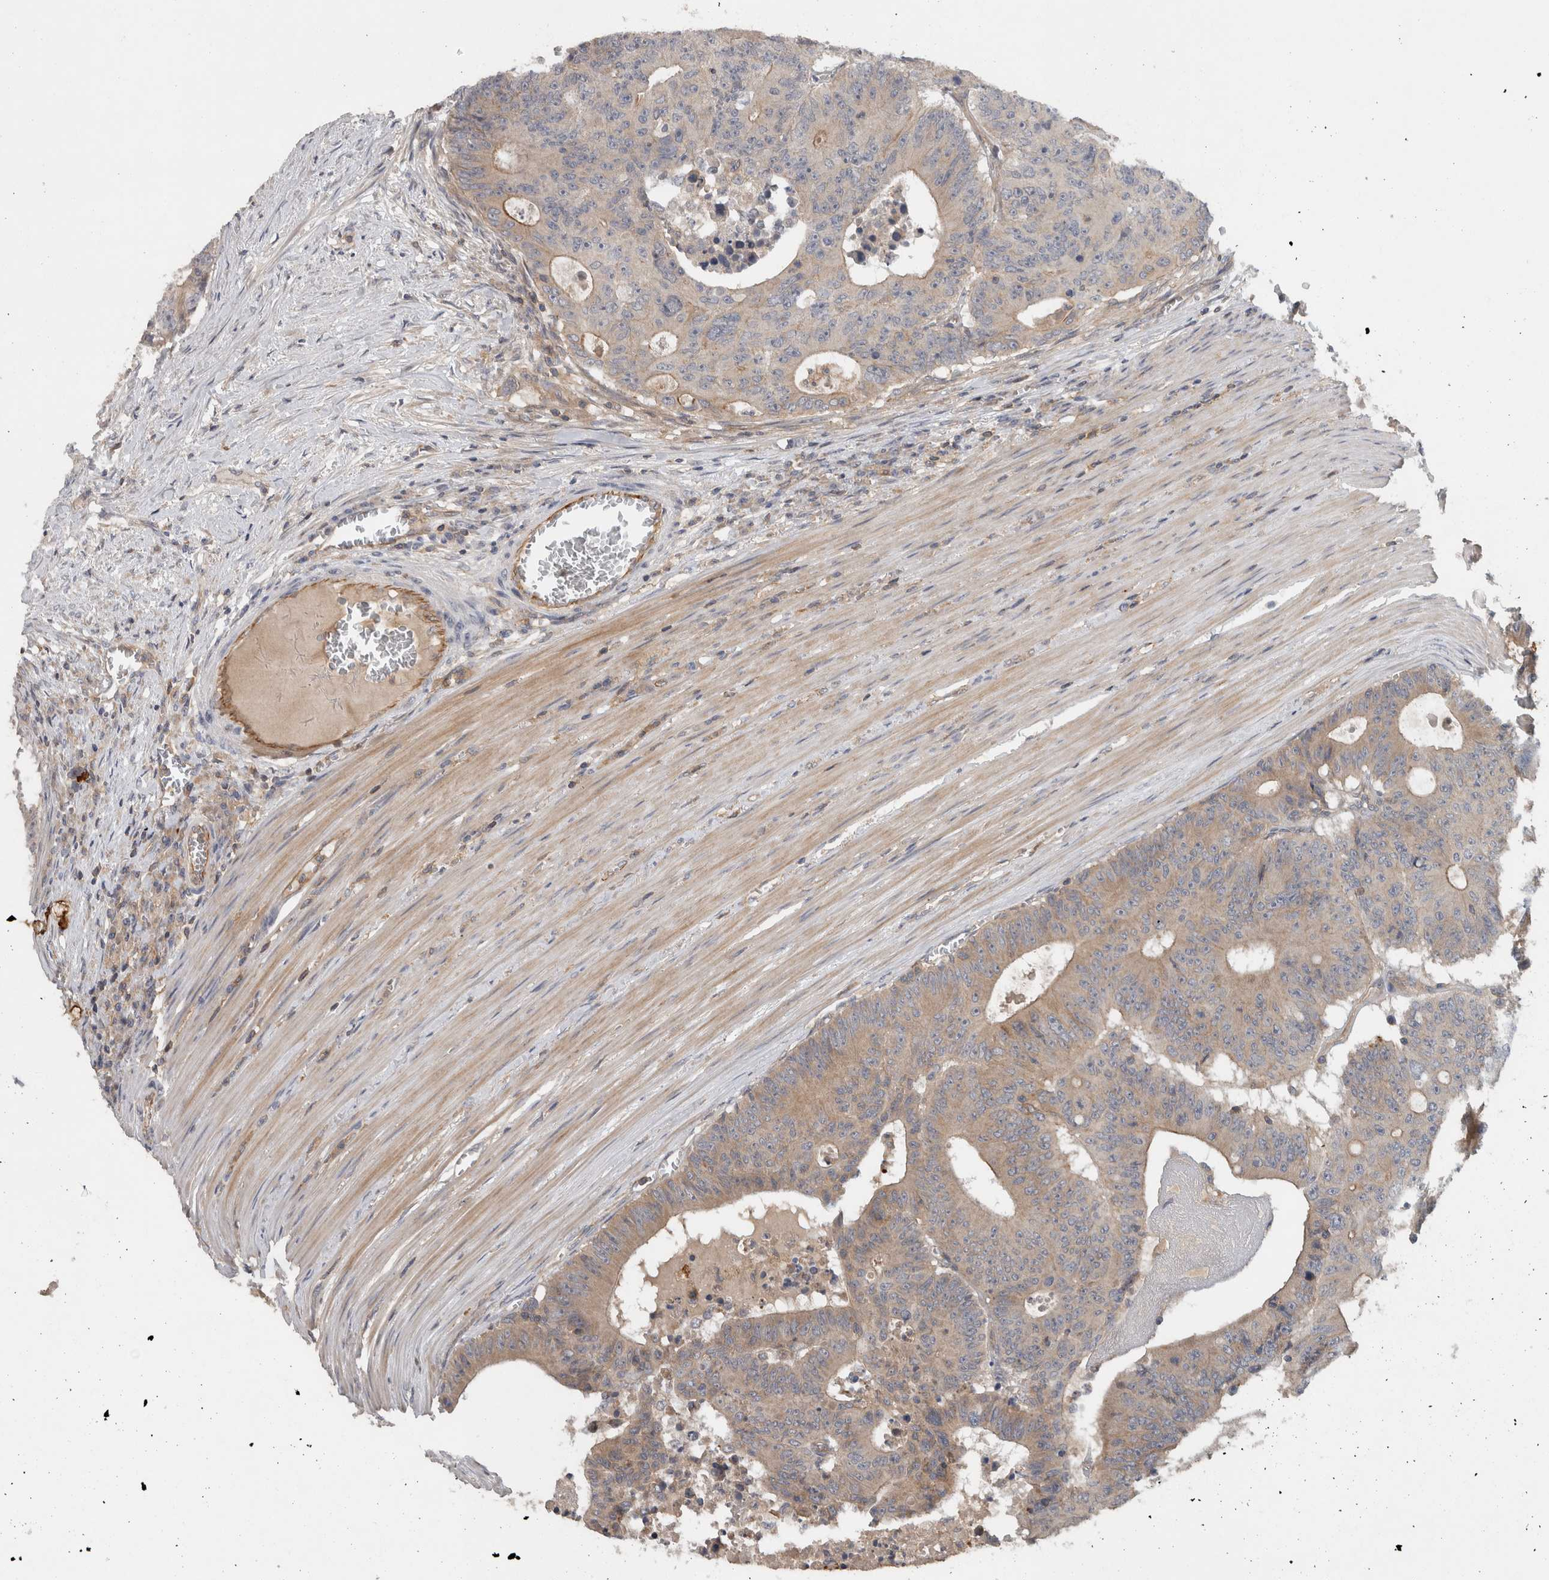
{"staining": {"intensity": "weak", "quantity": ">75%", "location": "cytoplasmic/membranous"}, "tissue": "colorectal cancer", "cell_type": "Tumor cells", "image_type": "cancer", "snomed": [{"axis": "morphology", "description": "Adenocarcinoma, NOS"}, {"axis": "topography", "description": "Colon"}], "caption": "Immunohistochemical staining of colorectal cancer demonstrates low levels of weak cytoplasmic/membranous protein staining in approximately >75% of tumor cells.", "gene": "SCARA5", "patient": {"sex": "male", "age": 87}}